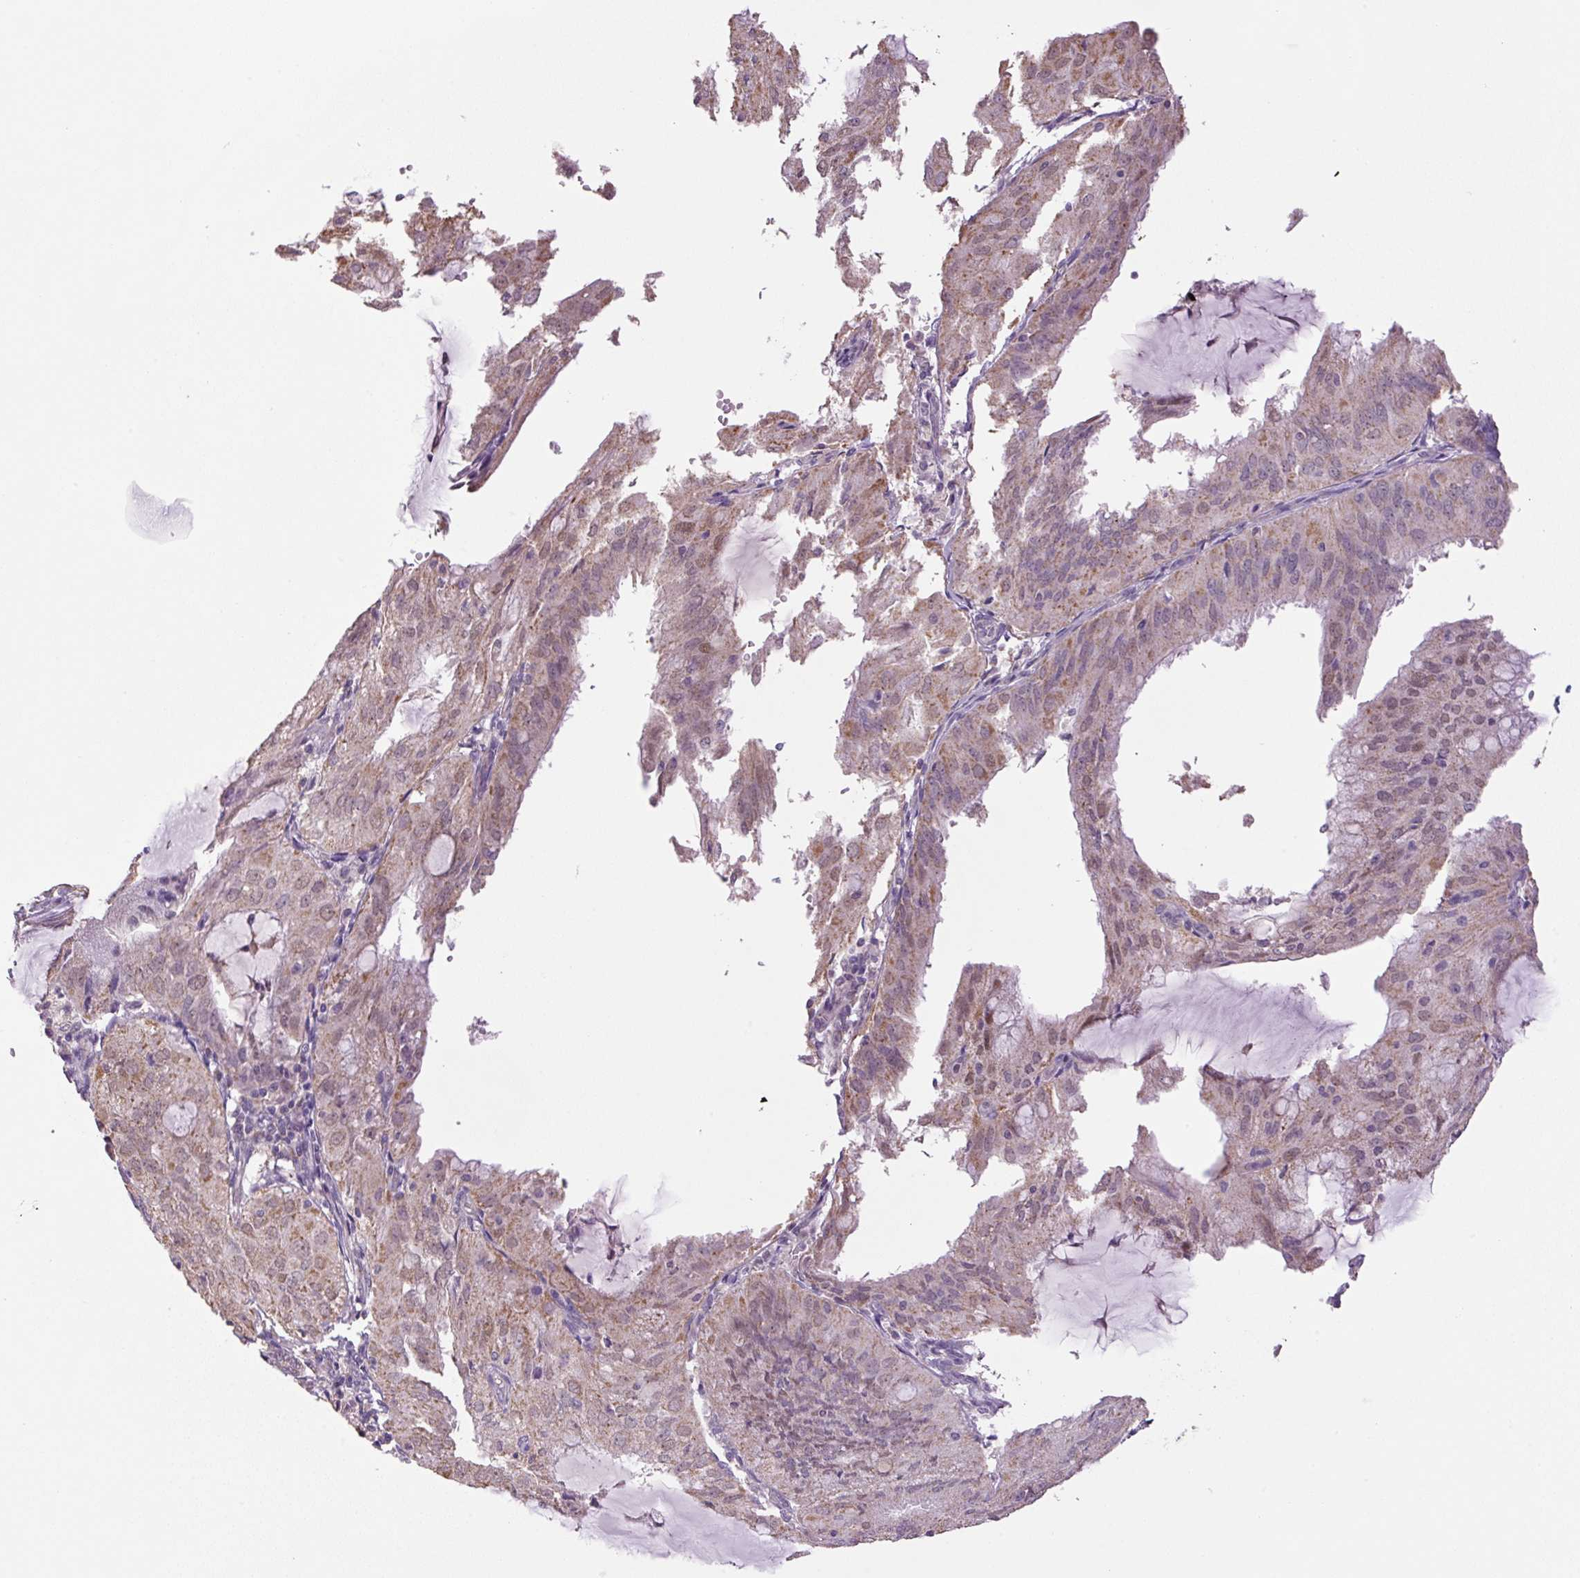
{"staining": {"intensity": "moderate", "quantity": "25%-75%", "location": "cytoplasmic/membranous,nuclear"}, "tissue": "endometrial cancer", "cell_type": "Tumor cells", "image_type": "cancer", "snomed": [{"axis": "morphology", "description": "Adenocarcinoma, NOS"}, {"axis": "topography", "description": "Endometrium"}], "caption": "IHC staining of endometrial adenocarcinoma, which demonstrates medium levels of moderate cytoplasmic/membranous and nuclear staining in approximately 25%-75% of tumor cells indicating moderate cytoplasmic/membranous and nuclear protein expression. The staining was performed using DAB (3,3'-diaminobenzidine) (brown) for protein detection and nuclei were counterstained in hematoxylin (blue).", "gene": "SGF29", "patient": {"sex": "female", "age": 81}}